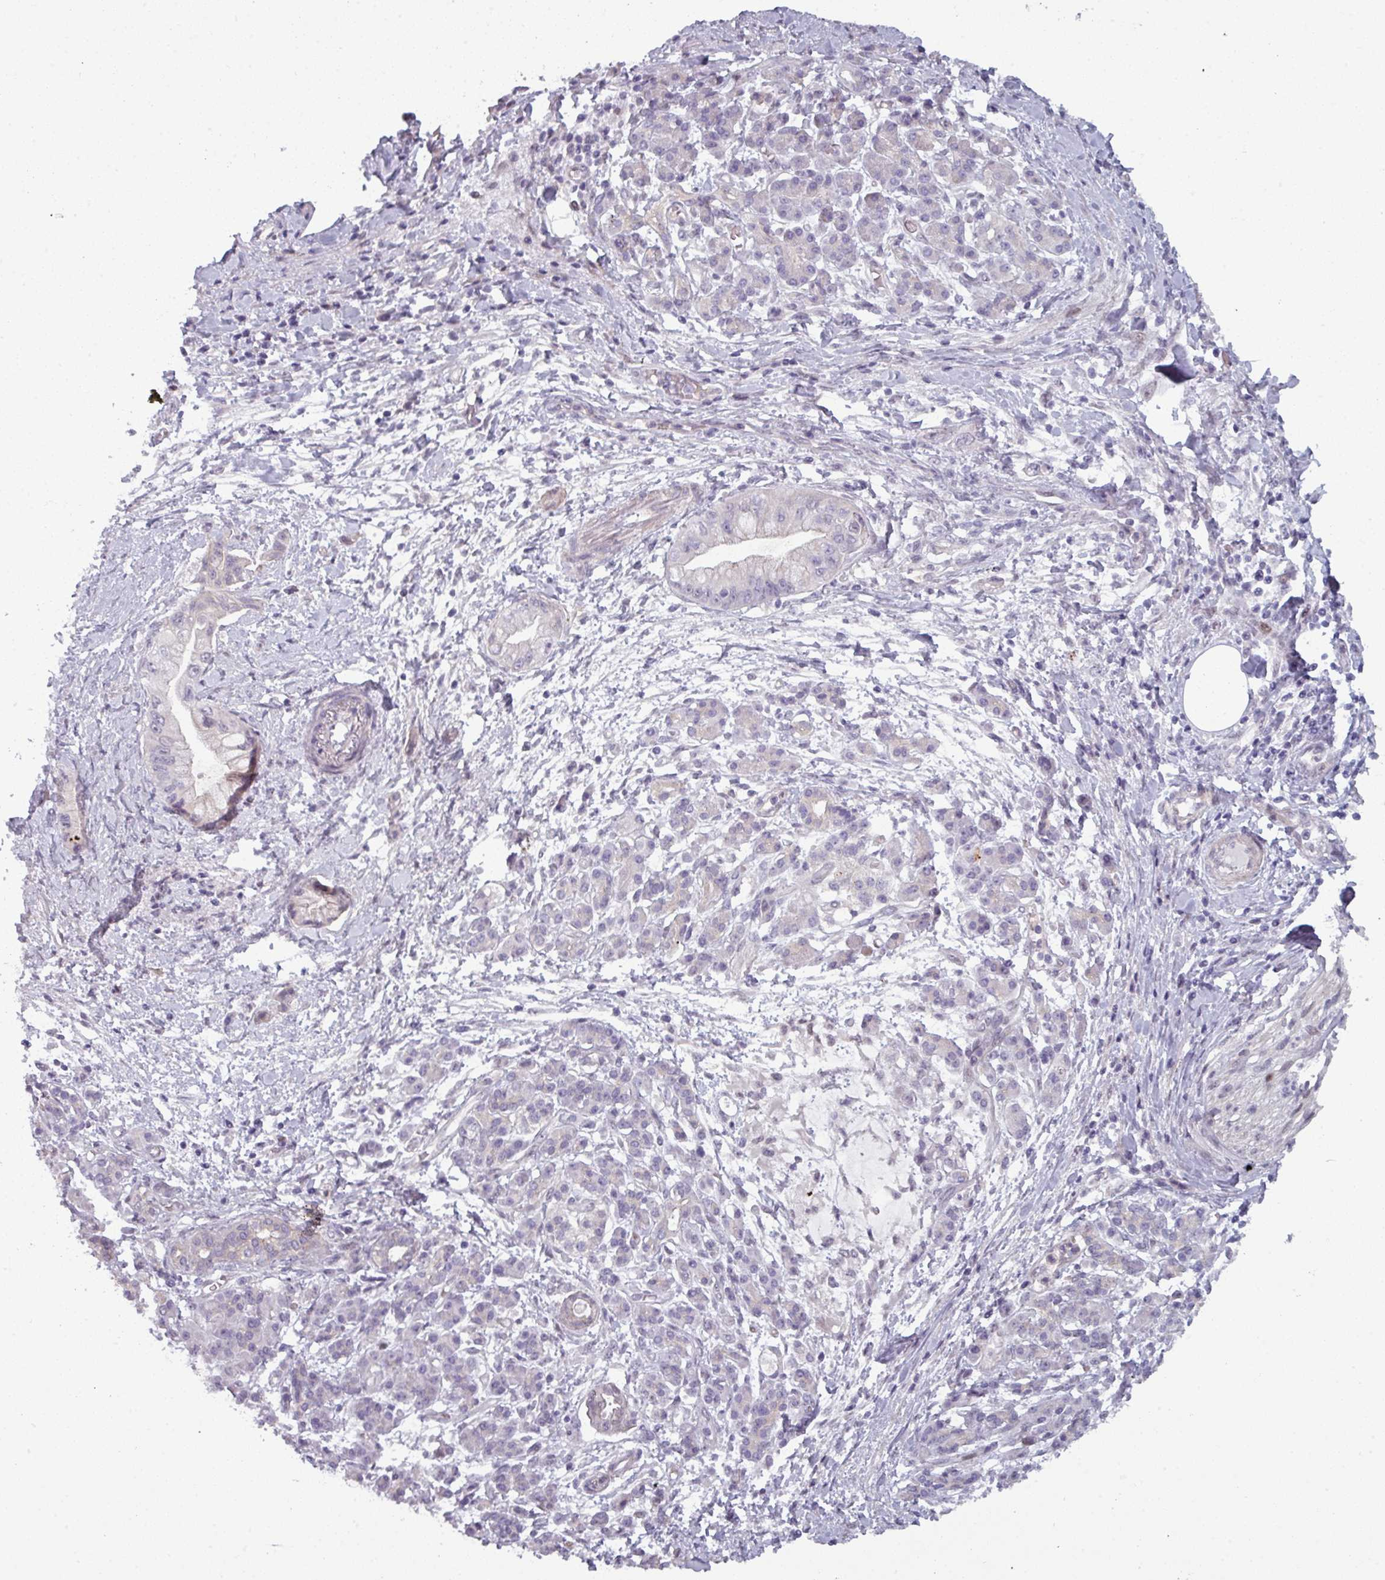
{"staining": {"intensity": "negative", "quantity": "none", "location": "none"}, "tissue": "pancreatic cancer", "cell_type": "Tumor cells", "image_type": "cancer", "snomed": [{"axis": "morphology", "description": "Adenocarcinoma, NOS"}, {"axis": "topography", "description": "Pancreas"}], "caption": "The immunohistochemistry (IHC) histopathology image has no significant expression in tumor cells of pancreatic cancer tissue.", "gene": "PRAMEF12", "patient": {"sex": "male", "age": 48}}